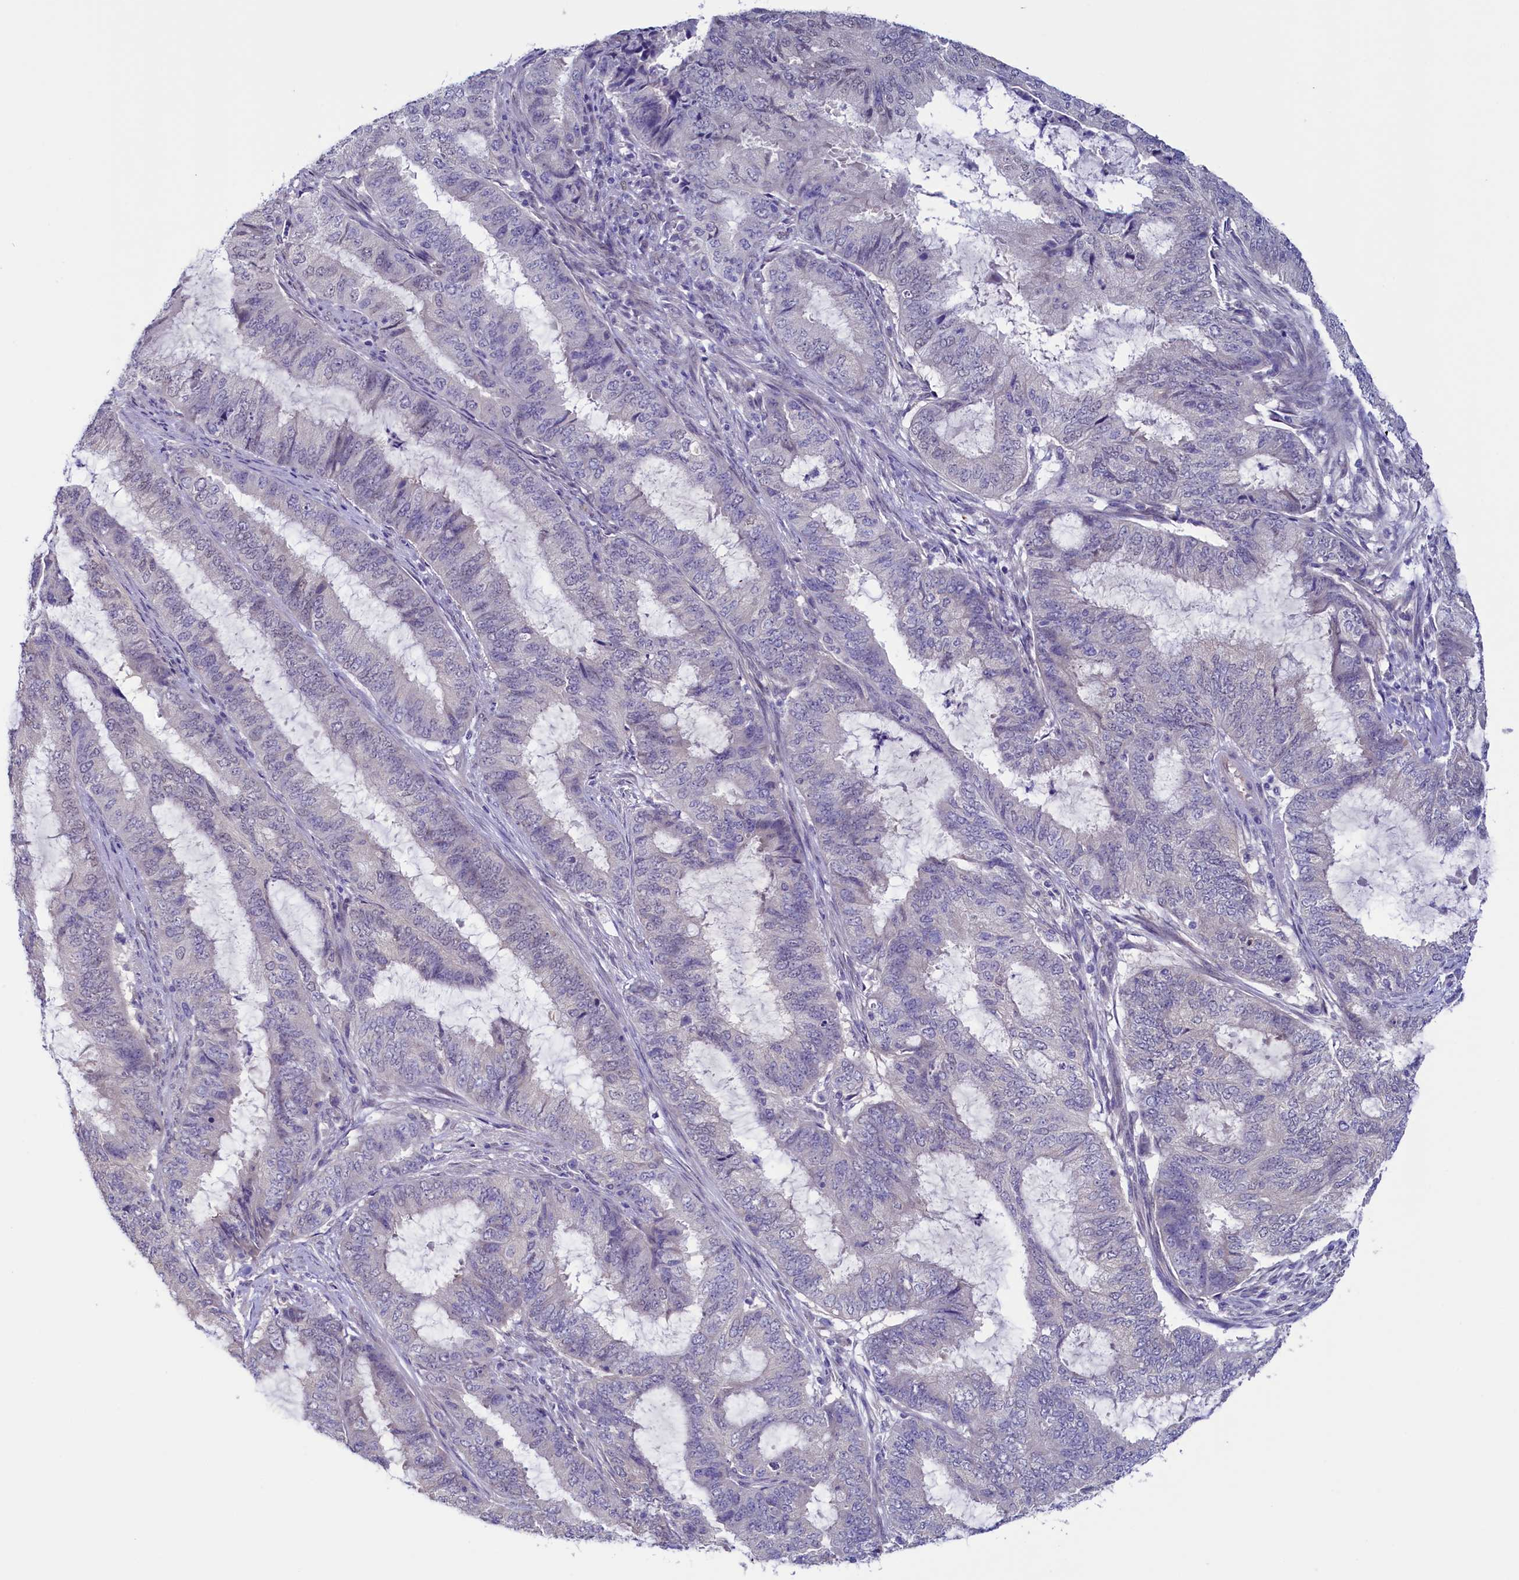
{"staining": {"intensity": "weak", "quantity": "25%-75%", "location": "nuclear"}, "tissue": "endometrial cancer", "cell_type": "Tumor cells", "image_type": "cancer", "snomed": [{"axis": "morphology", "description": "Adenocarcinoma, NOS"}, {"axis": "topography", "description": "Endometrium"}], "caption": "A micrograph of human adenocarcinoma (endometrial) stained for a protein reveals weak nuclear brown staining in tumor cells.", "gene": "FLYWCH2", "patient": {"sex": "female", "age": 51}}